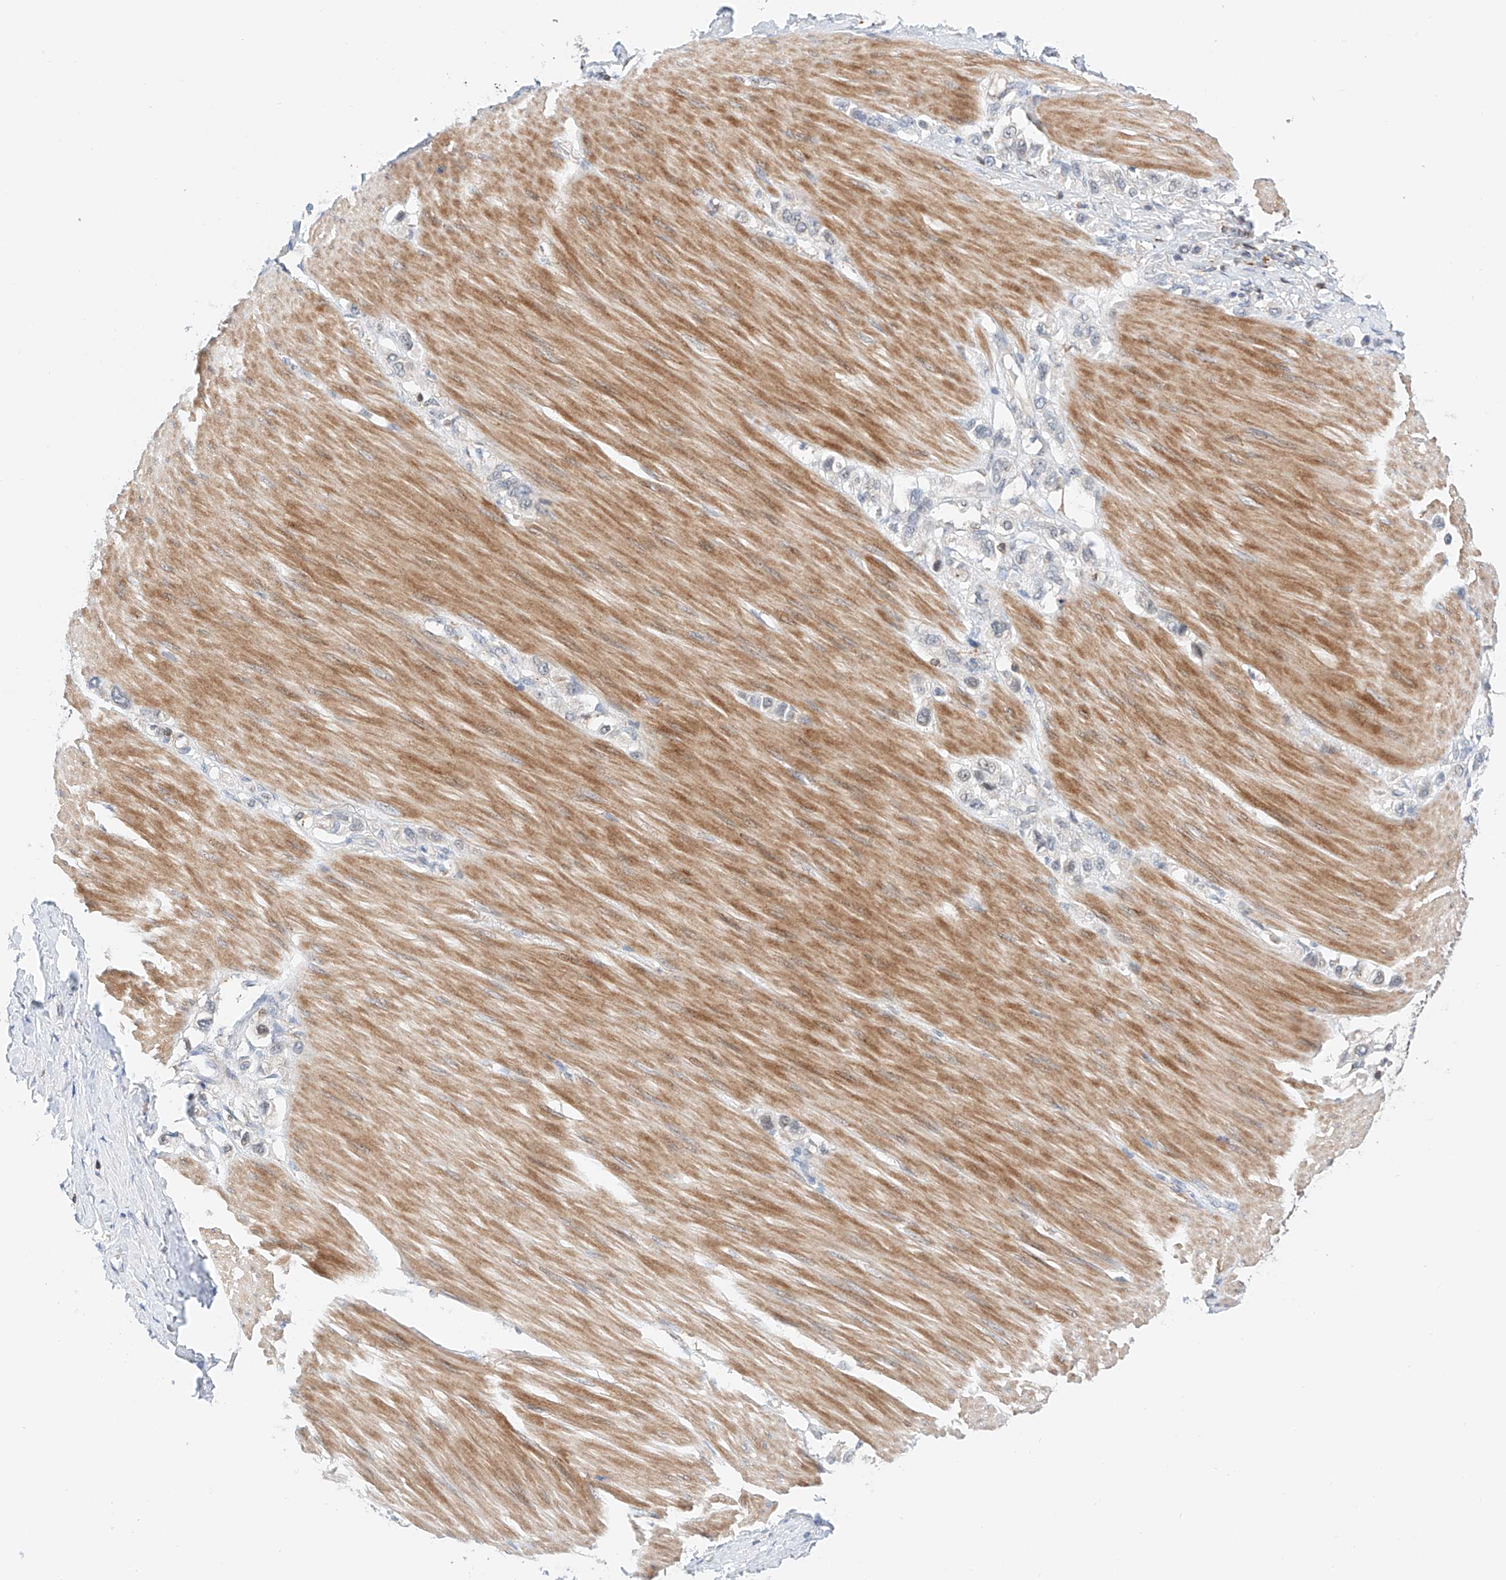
{"staining": {"intensity": "negative", "quantity": "none", "location": "none"}, "tissue": "stomach cancer", "cell_type": "Tumor cells", "image_type": "cancer", "snomed": [{"axis": "morphology", "description": "Adenocarcinoma, NOS"}, {"axis": "topography", "description": "Stomach"}], "caption": "The immunohistochemistry (IHC) micrograph has no significant staining in tumor cells of adenocarcinoma (stomach) tissue. (DAB (3,3'-diaminobenzidine) IHC with hematoxylin counter stain).", "gene": "MFN2", "patient": {"sex": "female", "age": 65}}